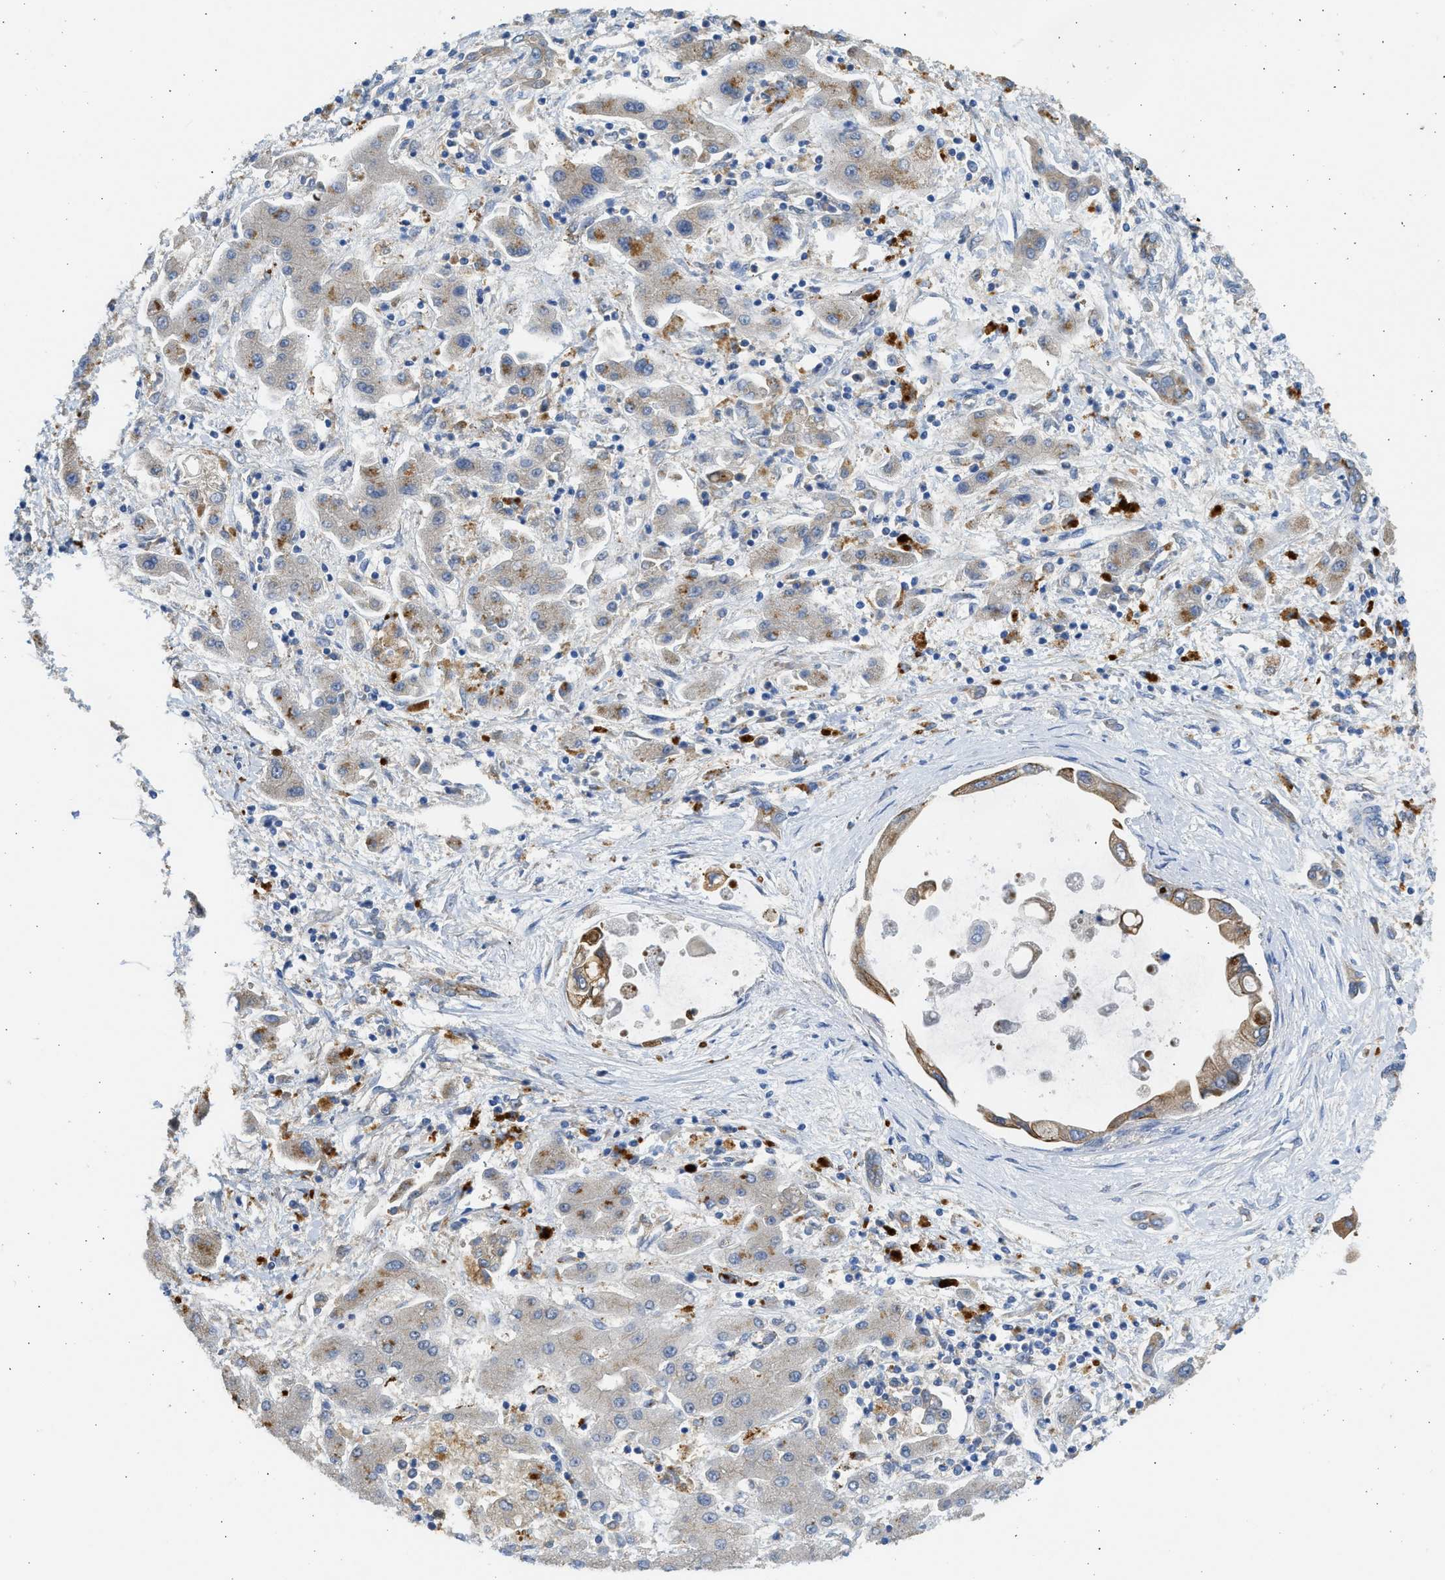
{"staining": {"intensity": "moderate", "quantity": ">75%", "location": "cytoplasmic/membranous"}, "tissue": "liver cancer", "cell_type": "Tumor cells", "image_type": "cancer", "snomed": [{"axis": "morphology", "description": "Cholangiocarcinoma"}, {"axis": "topography", "description": "Liver"}], "caption": "Protein staining of liver cholangiocarcinoma tissue exhibits moderate cytoplasmic/membranous positivity in about >75% of tumor cells. Nuclei are stained in blue.", "gene": "CSRNP2", "patient": {"sex": "male", "age": 50}}